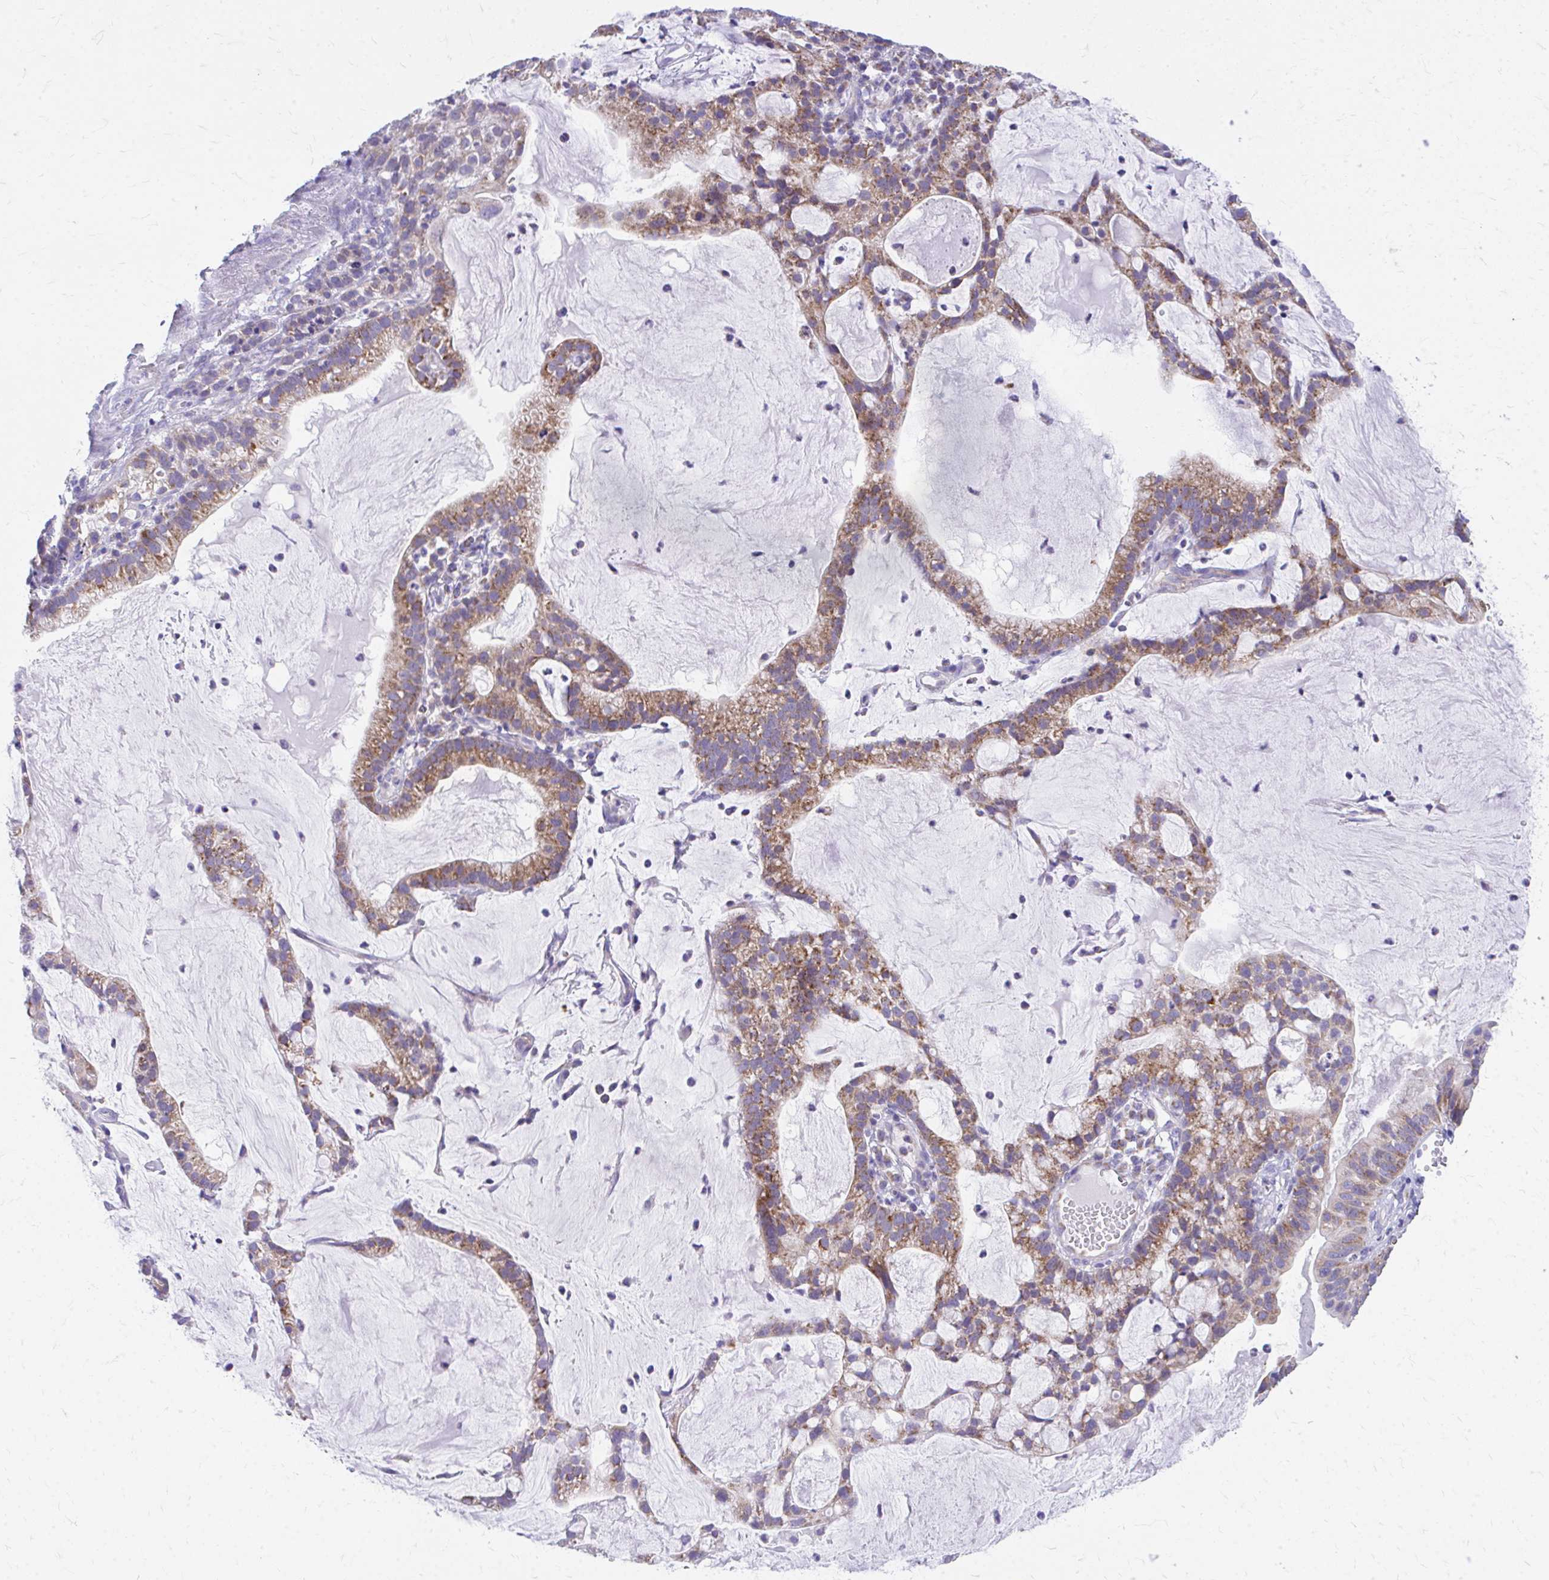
{"staining": {"intensity": "moderate", "quantity": ">75%", "location": "cytoplasmic/membranous"}, "tissue": "cervical cancer", "cell_type": "Tumor cells", "image_type": "cancer", "snomed": [{"axis": "morphology", "description": "Adenocarcinoma, NOS"}, {"axis": "topography", "description": "Cervix"}], "caption": "Tumor cells exhibit medium levels of moderate cytoplasmic/membranous expression in approximately >75% of cells in human cervical cancer (adenocarcinoma). Nuclei are stained in blue.", "gene": "MRPL19", "patient": {"sex": "female", "age": 41}}